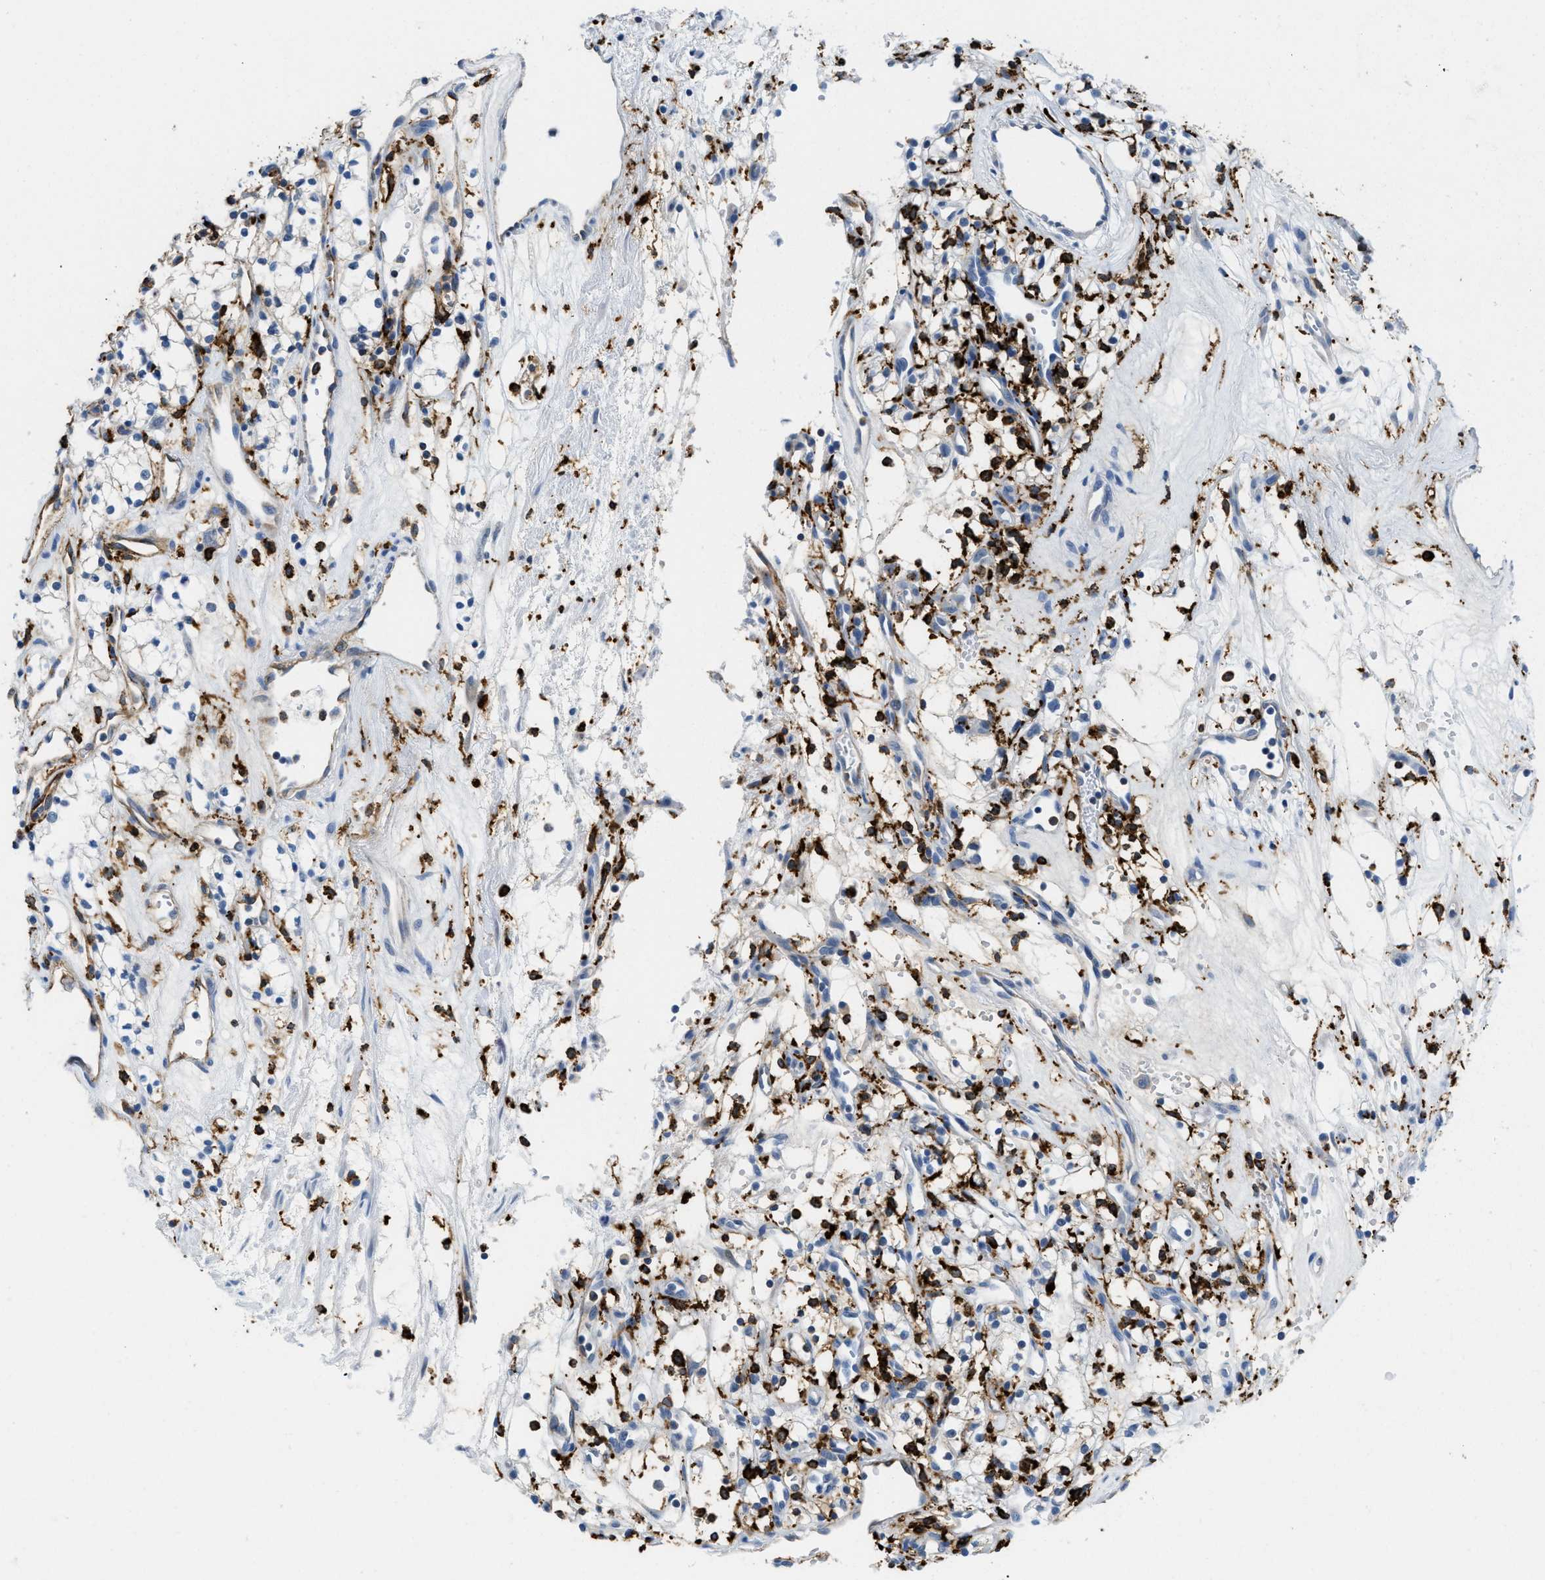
{"staining": {"intensity": "weak", "quantity": "<25%", "location": "cytoplasmic/membranous"}, "tissue": "renal cancer", "cell_type": "Tumor cells", "image_type": "cancer", "snomed": [{"axis": "morphology", "description": "Adenocarcinoma, NOS"}, {"axis": "topography", "description": "Kidney"}], "caption": "Immunohistochemistry histopathology image of neoplastic tissue: adenocarcinoma (renal) stained with DAB shows no significant protein expression in tumor cells.", "gene": "CD226", "patient": {"sex": "male", "age": 59}}